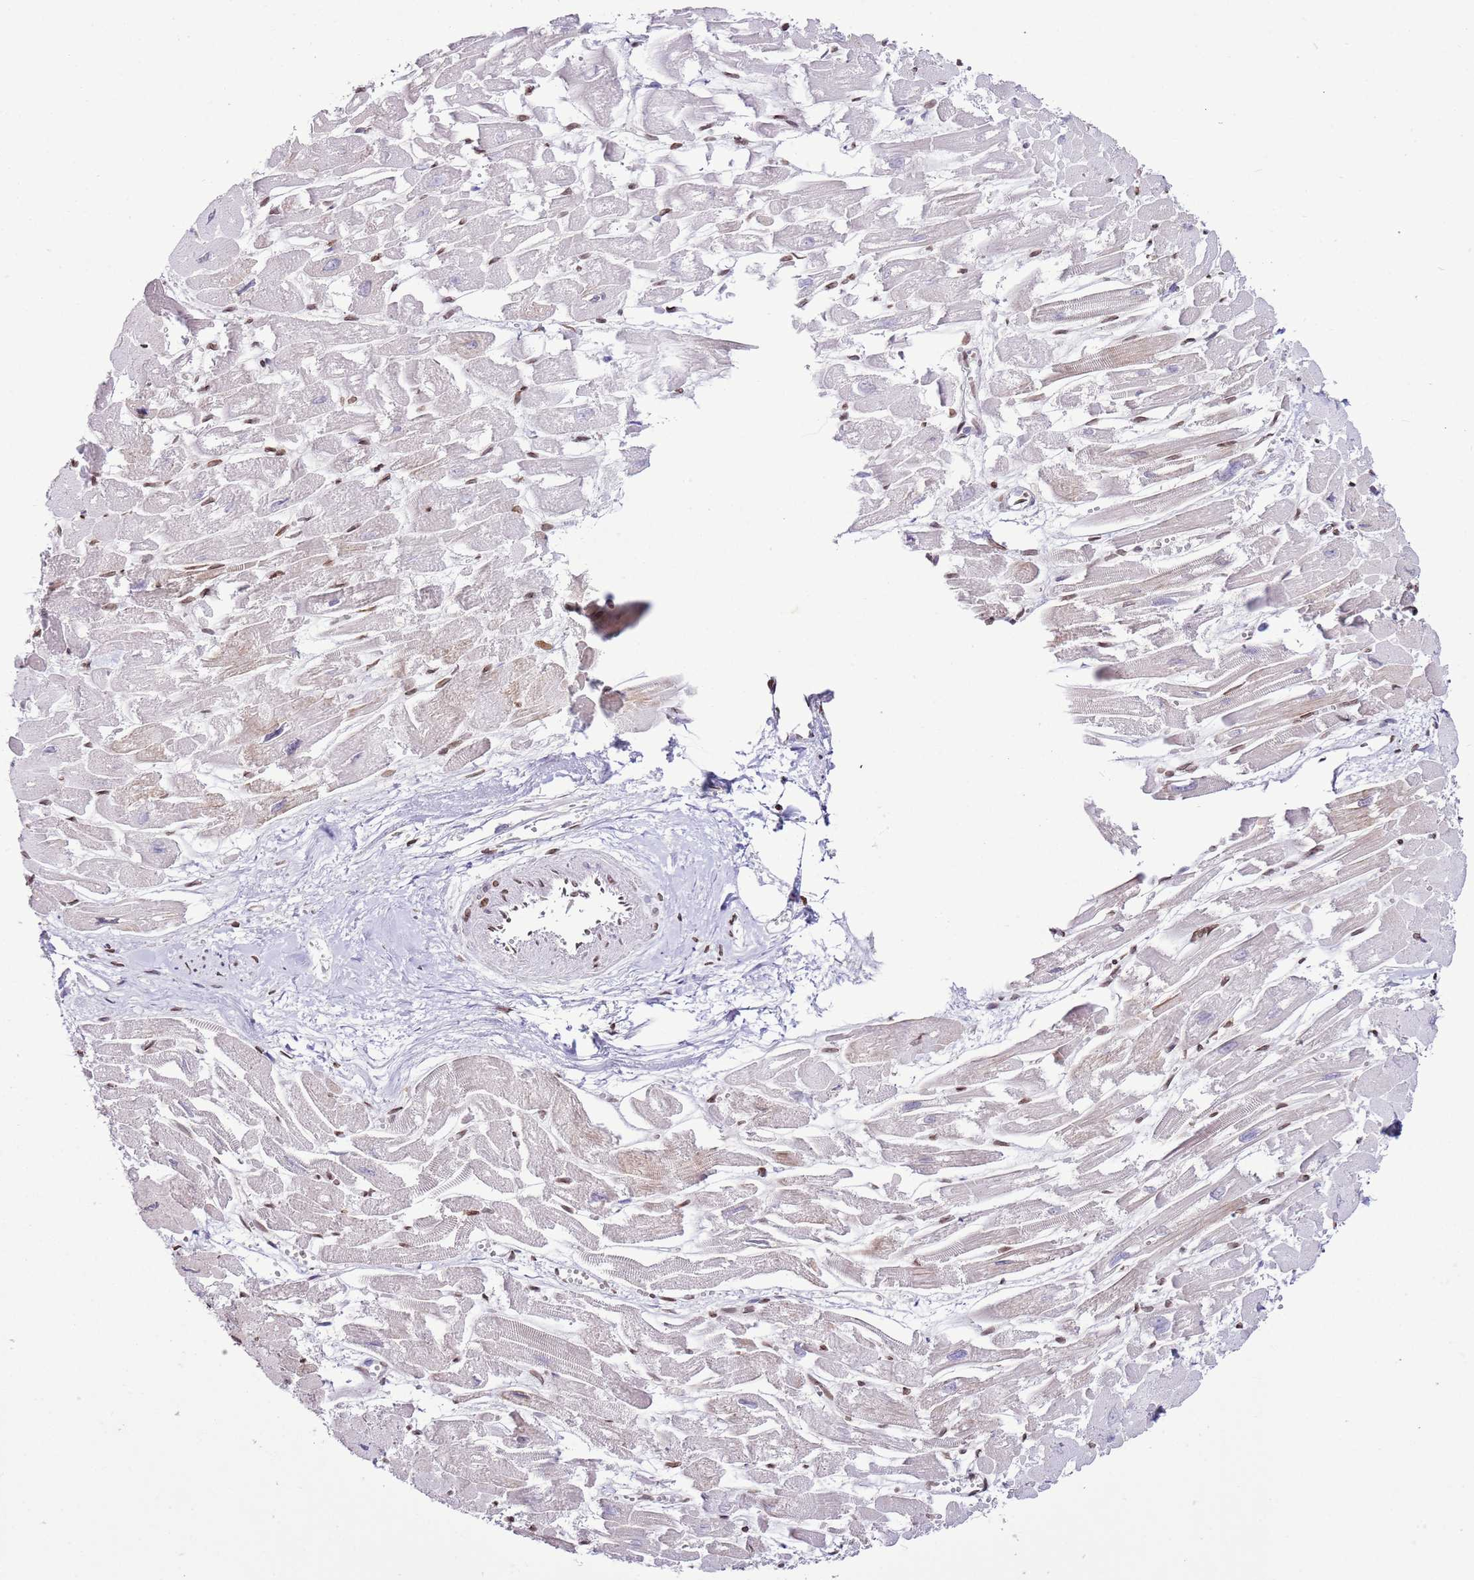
{"staining": {"intensity": "moderate", "quantity": "25%-75%", "location": "cytoplasmic/membranous,nuclear"}, "tissue": "heart muscle", "cell_type": "Cardiomyocytes", "image_type": "normal", "snomed": [{"axis": "morphology", "description": "Normal tissue, NOS"}, {"axis": "topography", "description": "Heart"}], "caption": "A high-resolution histopathology image shows IHC staining of benign heart muscle, which demonstrates moderate cytoplasmic/membranous,nuclear staining in about 25%-75% of cardiomyocytes.", "gene": "POU6F1", "patient": {"sex": "male", "age": 54}}